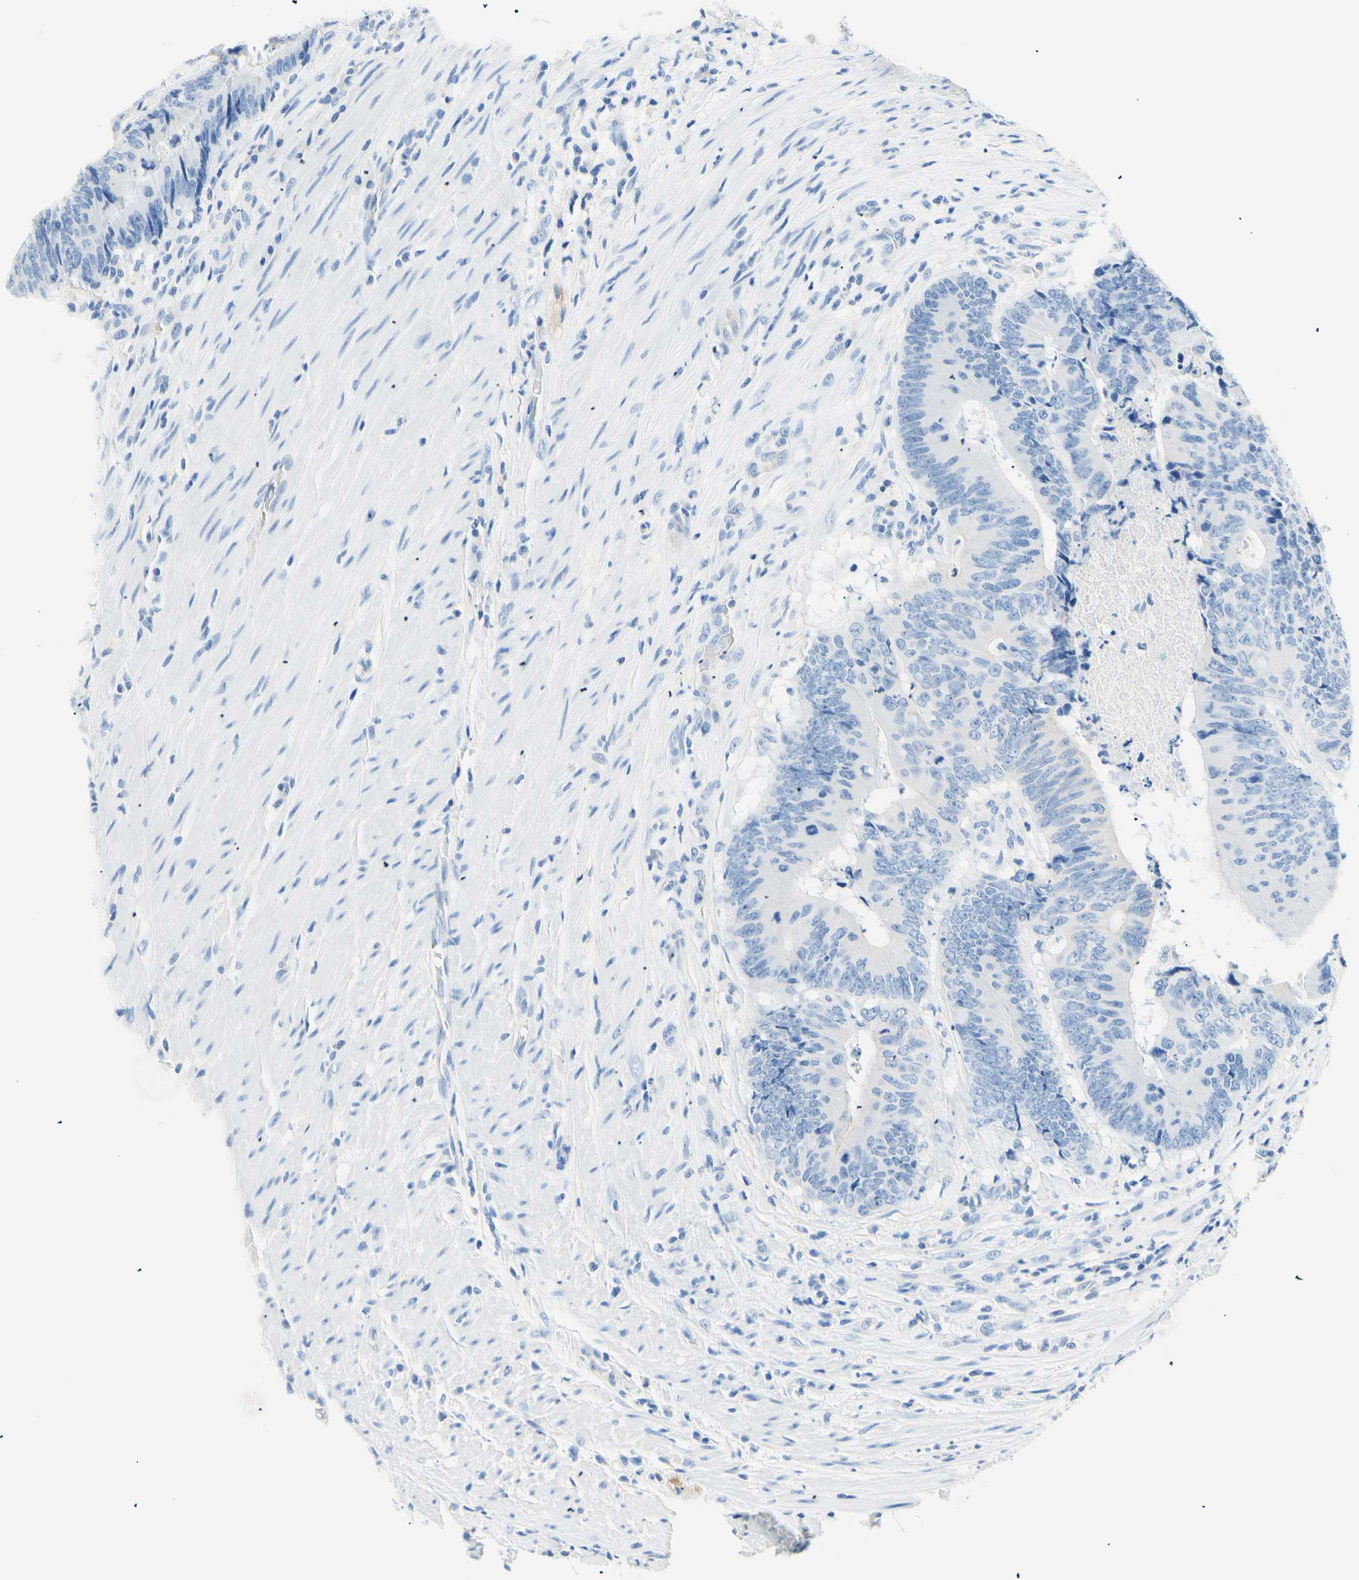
{"staining": {"intensity": "negative", "quantity": "none", "location": "none"}, "tissue": "colorectal cancer", "cell_type": "Tumor cells", "image_type": "cancer", "snomed": [{"axis": "morphology", "description": "Normal tissue, NOS"}, {"axis": "morphology", "description": "Adenocarcinoma, NOS"}, {"axis": "topography", "description": "Colon"}], "caption": "IHC micrograph of human adenocarcinoma (colorectal) stained for a protein (brown), which reveals no positivity in tumor cells.", "gene": "HPCA", "patient": {"sex": "male", "age": 56}}